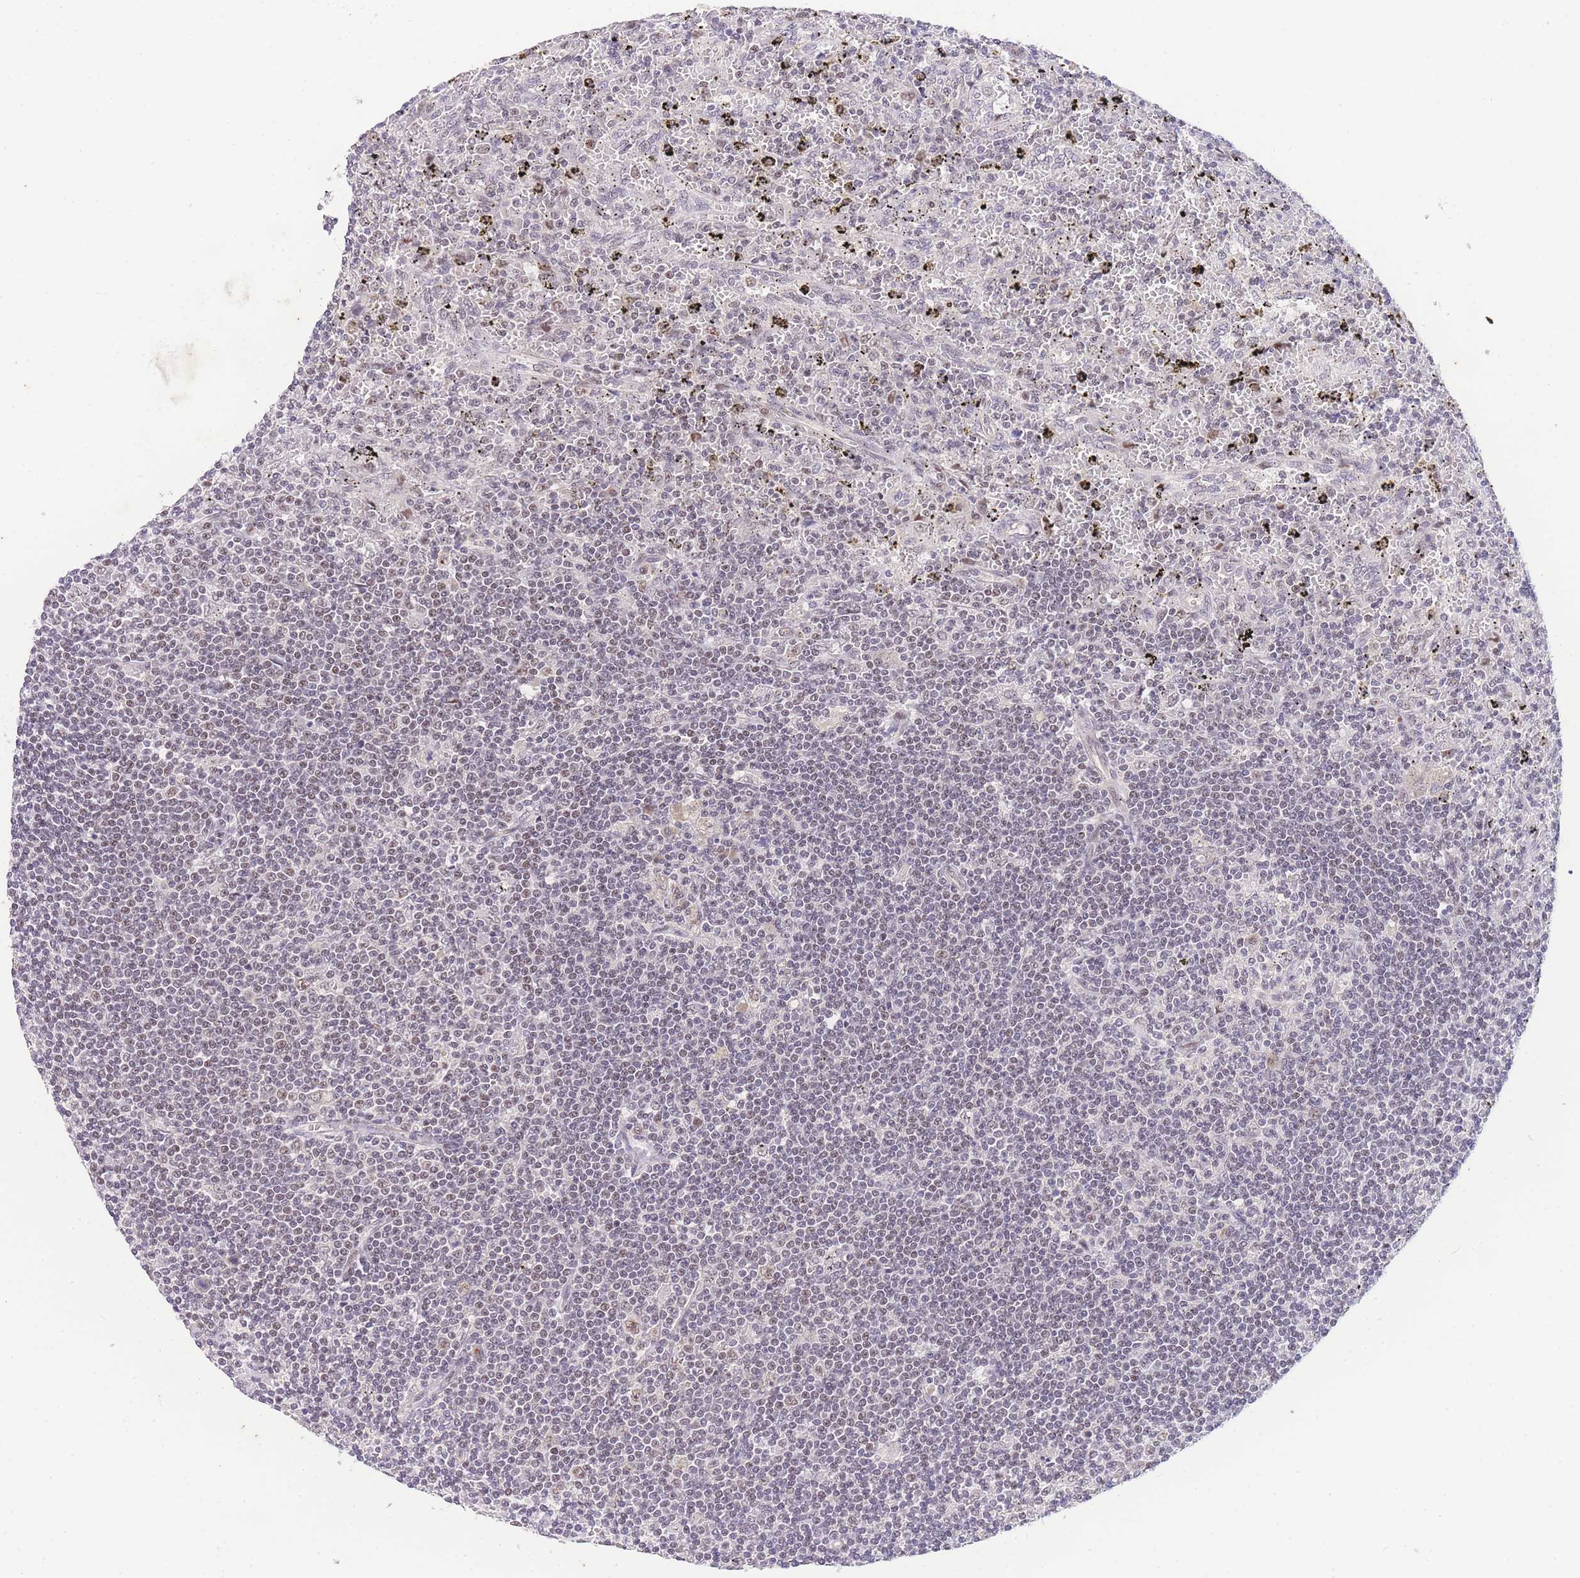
{"staining": {"intensity": "weak", "quantity": "25%-75%", "location": "nuclear"}, "tissue": "lymphoma", "cell_type": "Tumor cells", "image_type": "cancer", "snomed": [{"axis": "morphology", "description": "Malignant lymphoma, non-Hodgkin's type, Low grade"}, {"axis": "topography", "description": "Spleen"}], "caption": "Immunohistochemical staining of malignant lymphoma, non-Hodgkin's type (low-grade) displays weak nuclear protein expression in about 25%-75% of tumor cells.", "gene": "SLC35F2", "patient": {"sex": "male", "age": 76}}